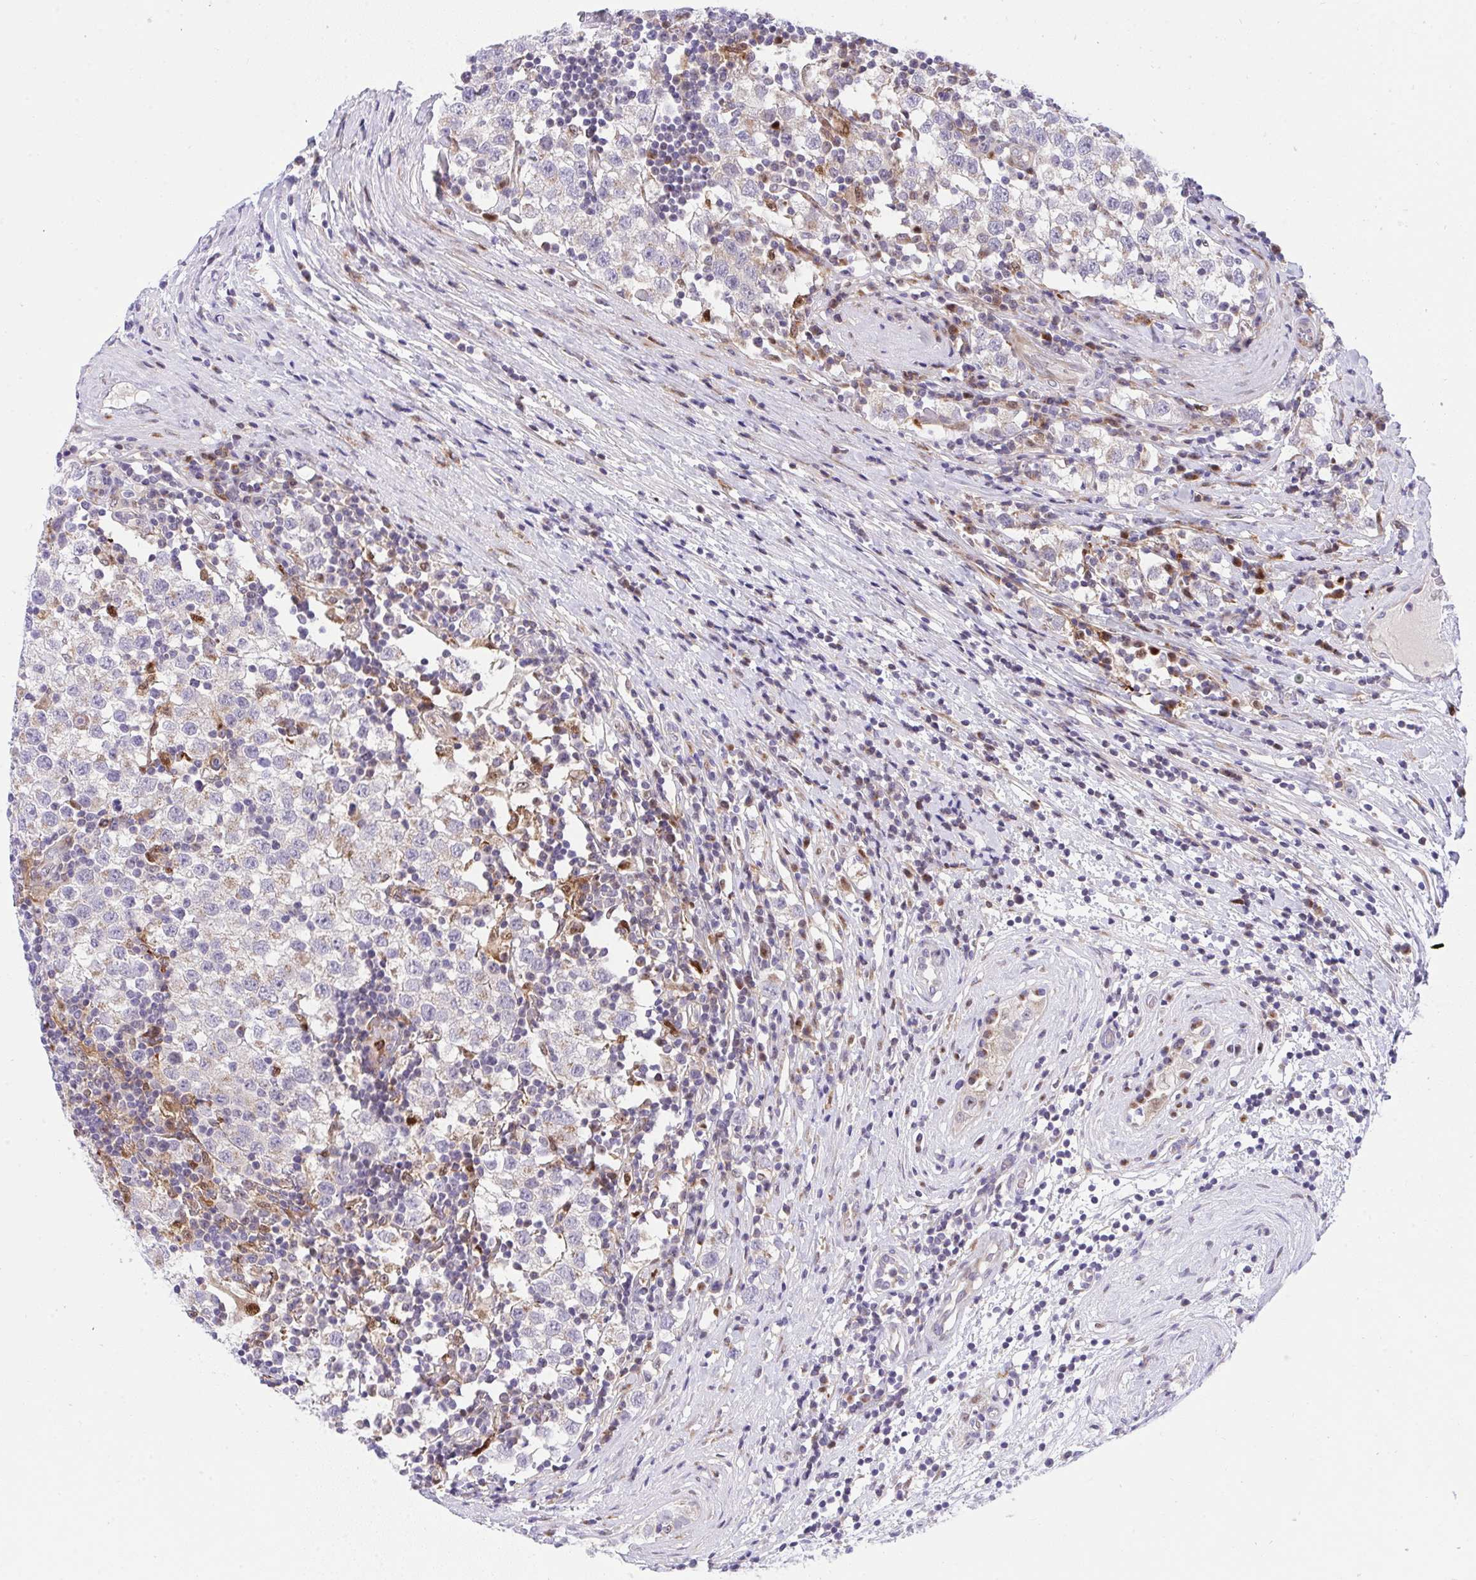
{"staining": {"intensity": "negative", "quantity": "none", "location": "none"}, "tissue": "testis cancer", "cell_type": "Tumor cells", "image_type": "cancer", "snomed": [{"axis": "morphology", "description": "Seminoma, NOS"}, {"axis": "topography", "description": "Testis"}], "caption": "High magnification brightfield microscopy of testis seminoma stained with DAB (3,3'-diaminobenzidine) (brown) and counterstained with hematoxylin (blue): tumor cells show no significant staining. The staining was performed using DAB to visualize the protein expression in brown, while the nuclei were stained in blue with hematoxylin (Magnification: 20x).", "gene": "ZNF554", "patient": {"sex": "male", "age": 34}}